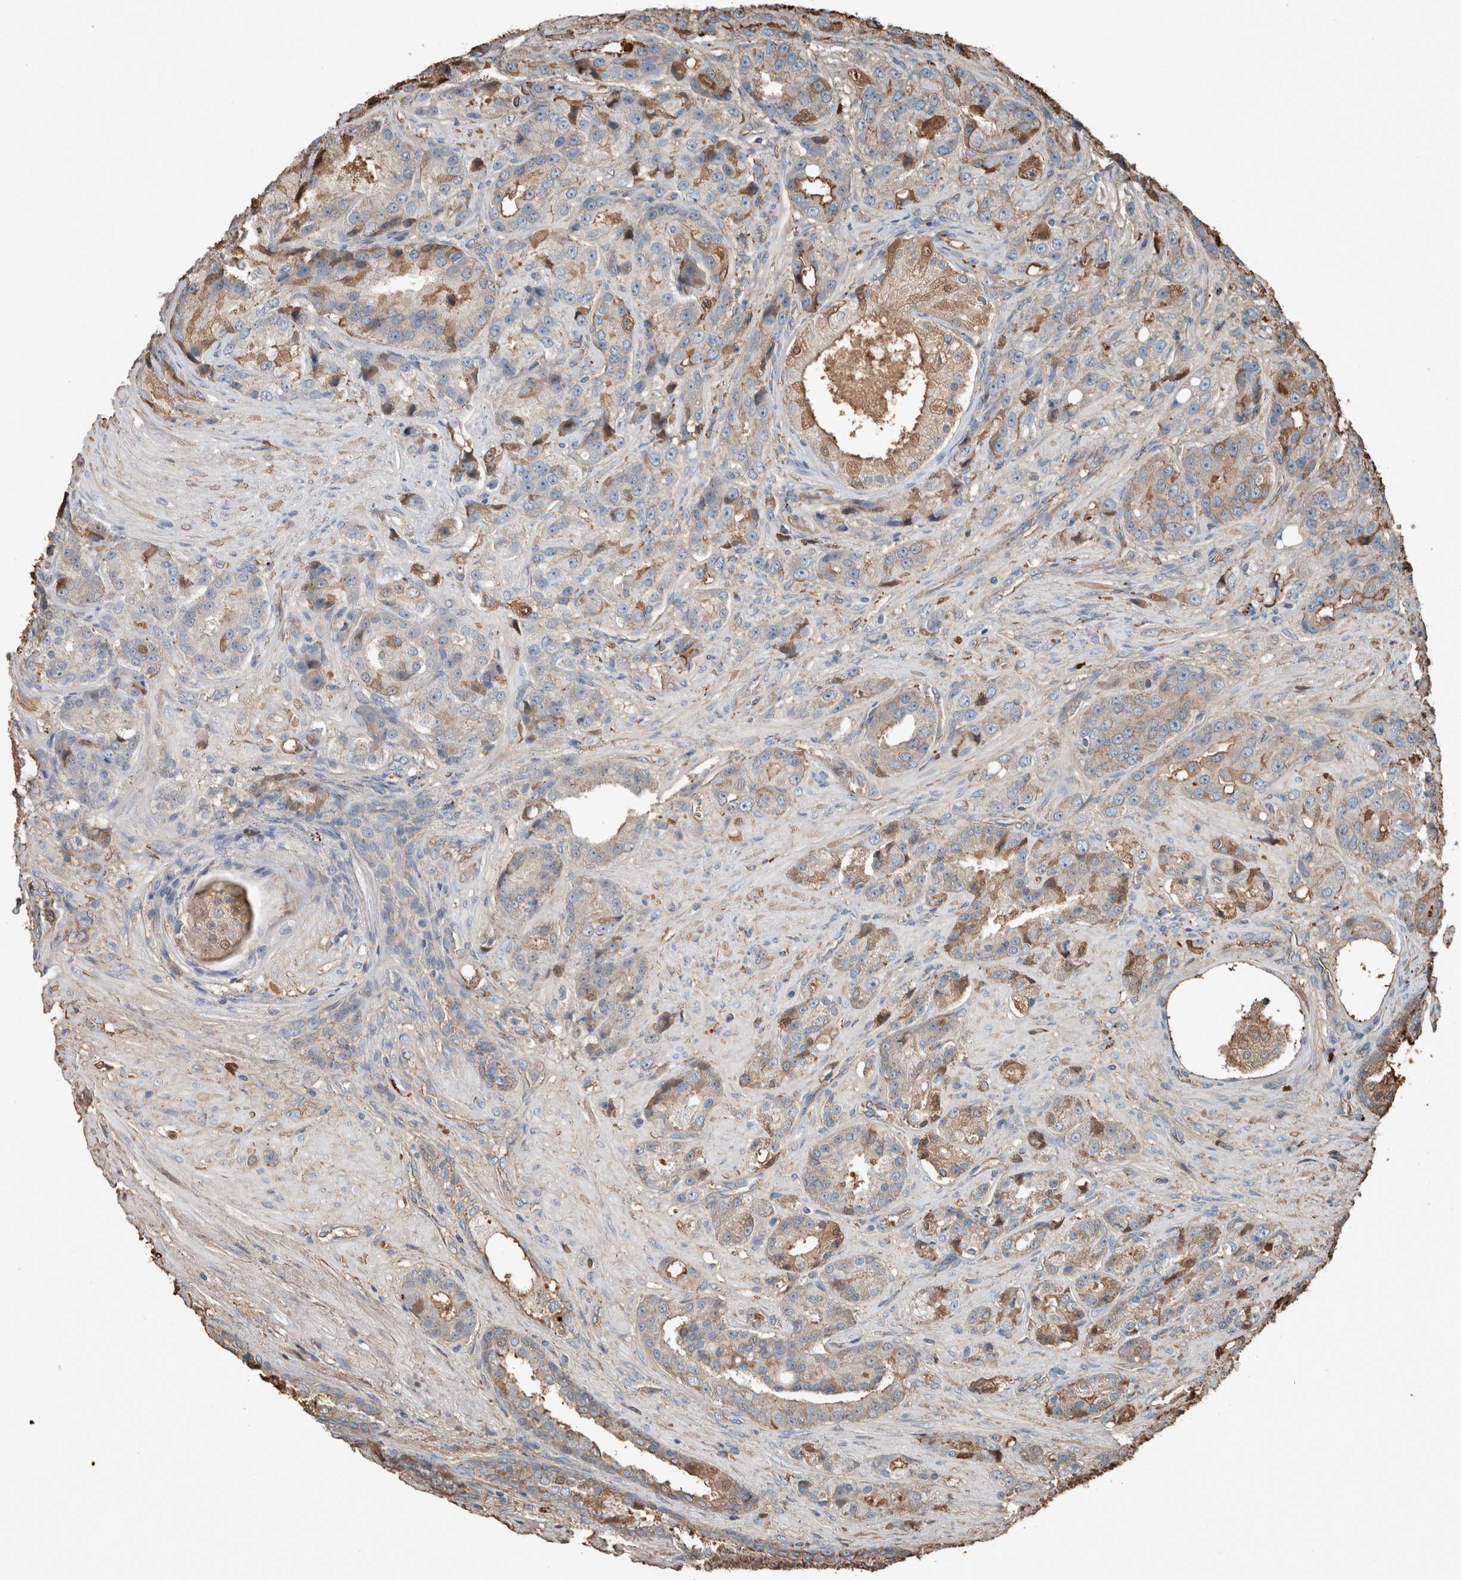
{"staining": {"intensity": "moderate", "quantity": "<25%", "location": "cytoplasmic/membranous"}, "tissue": "prostate cancer", "cell_type": "Tumor cells", "image_type": "cancer", "snomed": [{"axis": "morphology", "description": "Adenocarcinoma, High grade"}, {"axis": "topography", "description": "Prostate"}], "caption": "Immunohistochemical staining of human prostate cancer (adenocarcinoma (high-grade)) displays low levels of moderate cytoplasmic/membranous protein expression in about <25% of tumor cells.", "gene": "USP34", "patient": {"sex": "male", "age": 60}}